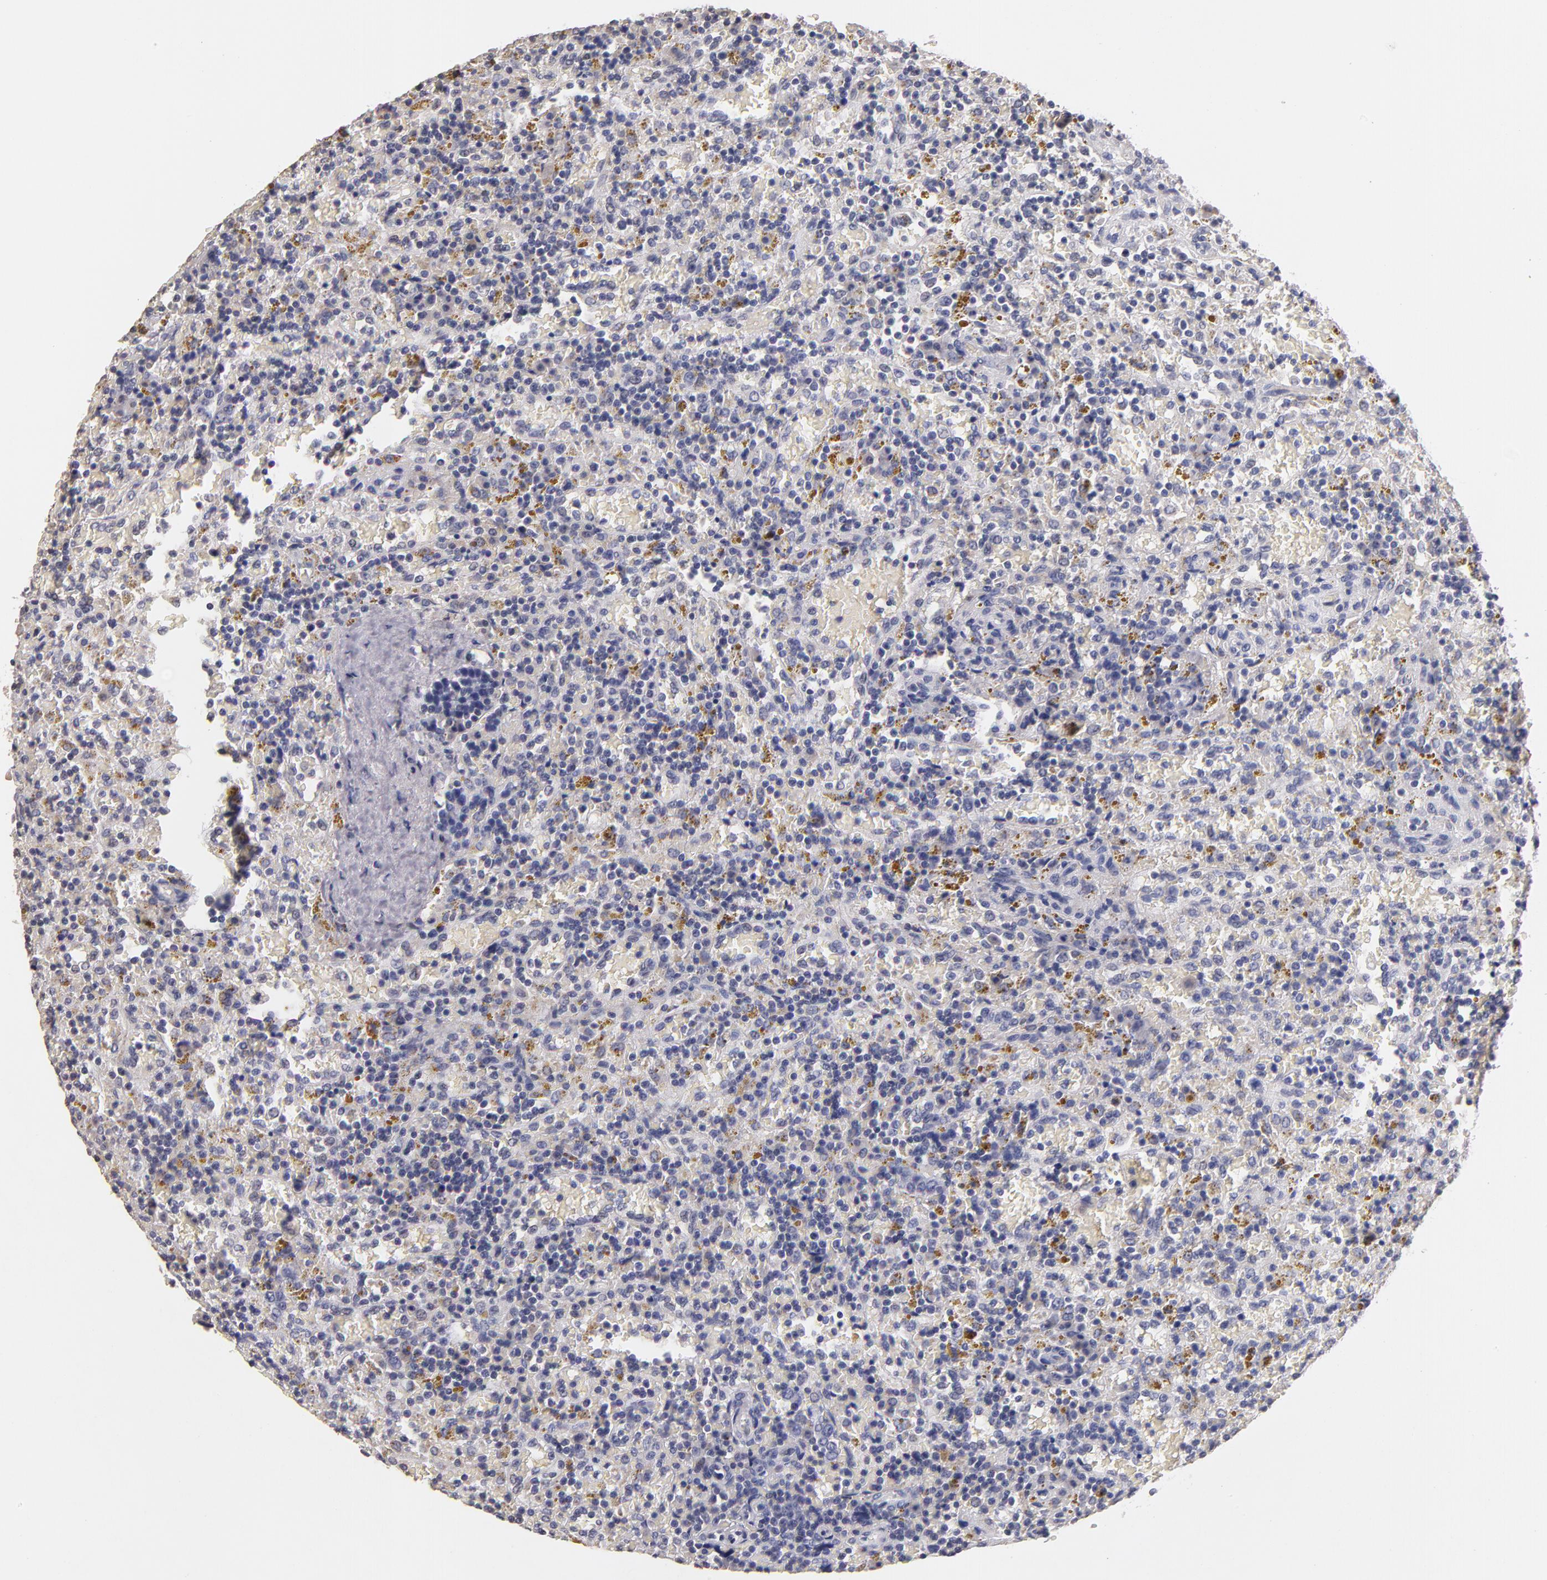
{"staining": {"intensity": "negative", "quantity": "none", "location": "none"}, "tissue": "lymphoma", "cell_type": "Tumor cells", "image_type": "cancer", "snomed": [{"axis": "morphology", "description": "Malignant lymphoma, non-Hodgkin's type, Low grade"}, {"axis": "topography", "description": "Spleen"}], "caption": "Tumor cells are negative for brown protein staining in low-grade malignant lymphoma, non-Hodgkin's type.", "gene": "SOX10", "patient": {"sex": "female", "age": 65}}